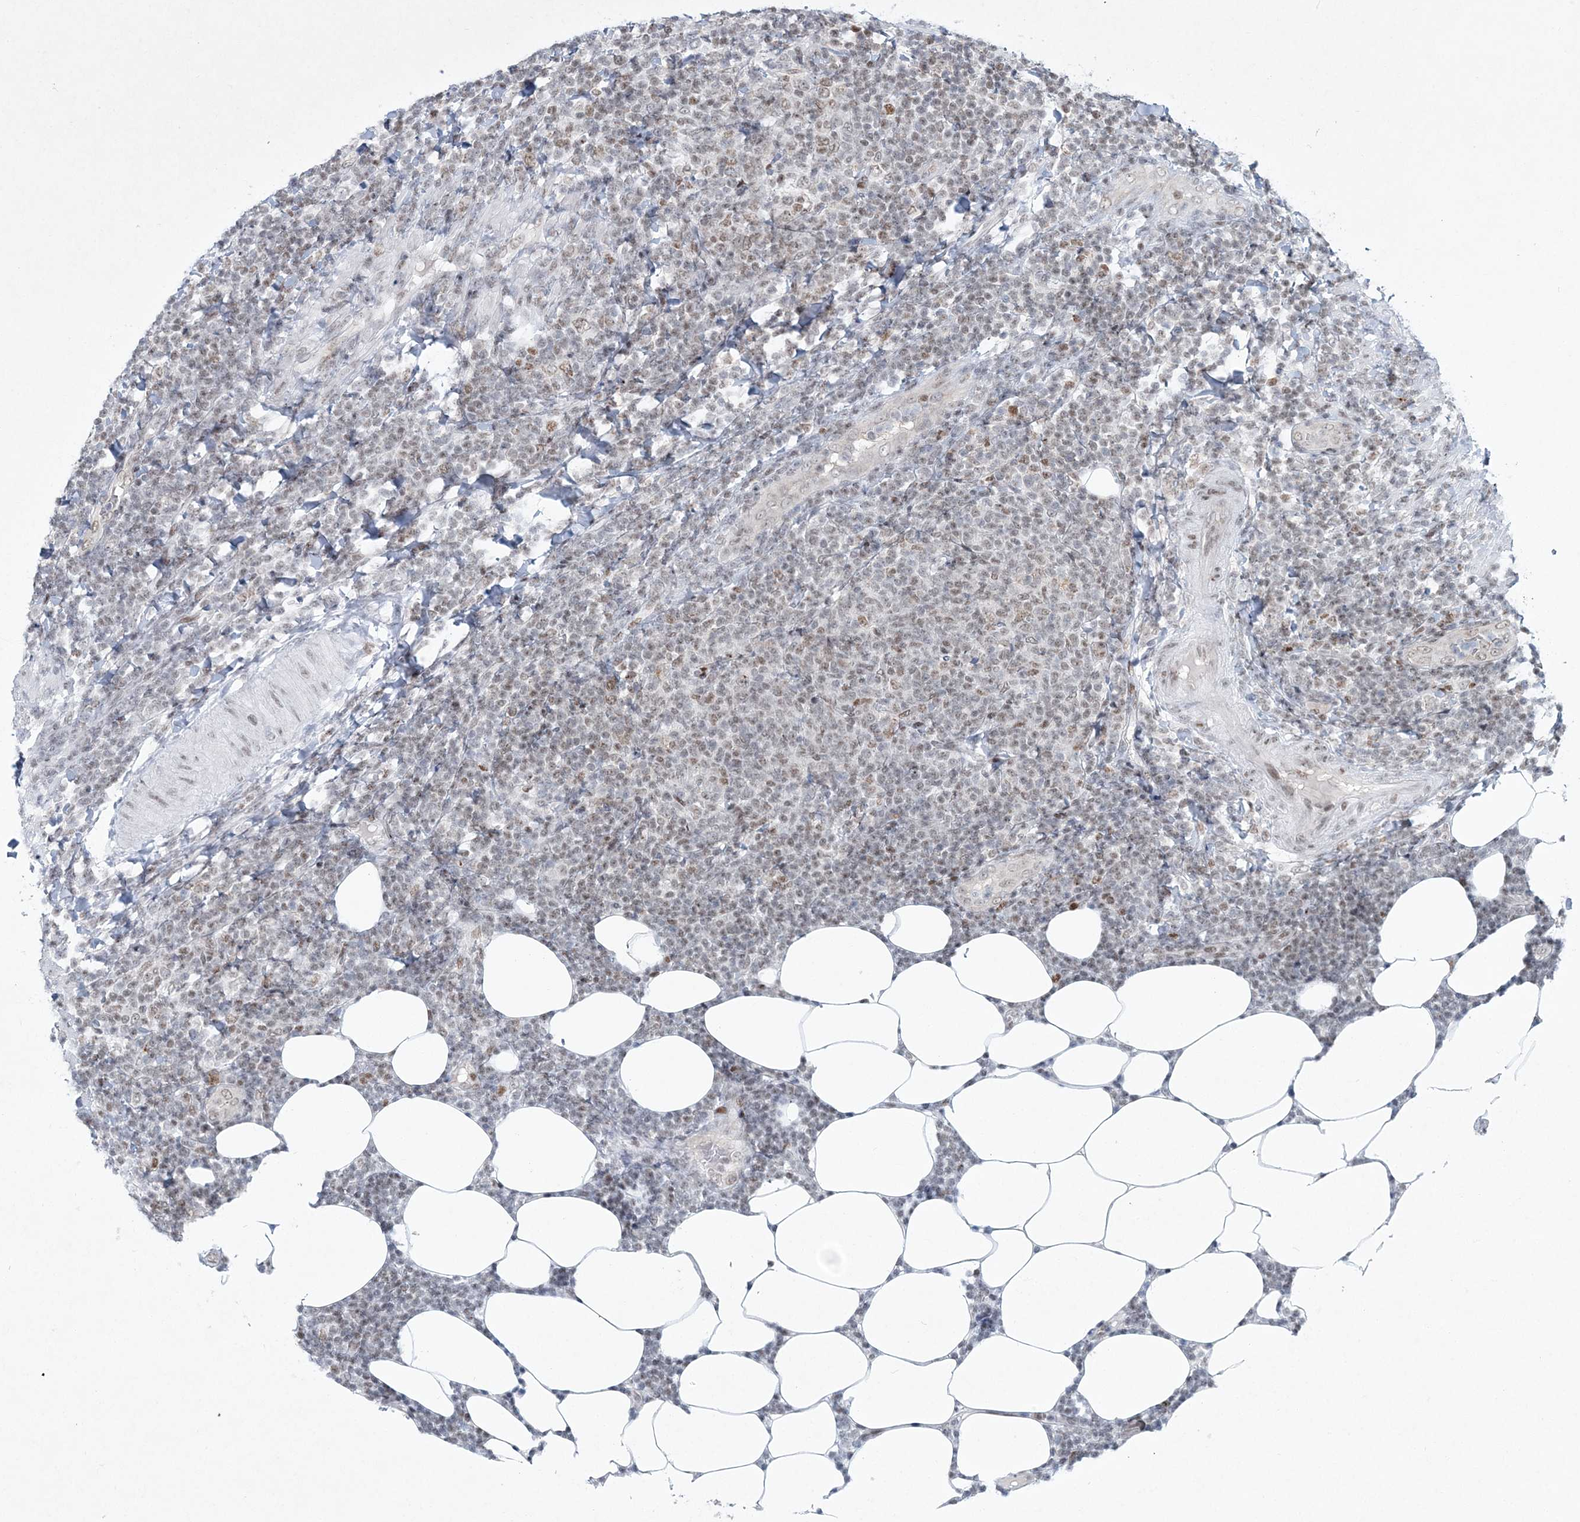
{"staining": {"intensity": "weak", "quantity": "25%-75%", "location": "nuclear"}, "tissue": "lymphoma", "cell_type": "Tumor cells", "image_type": "cancer", "snomed": [{"axis": "morphology", "description": "Malignant lymphoma, non-Hodgkin's type, Low grade"}, {"axis": "topography", "description": "Lymph node"}], "caption": "Low-grade malignant lymphoma, non-Hodgkin's type stained for a protein reveals weak nuclear positivity in tumor cells. (Stains: DAB in brown, nuclei in blue, Microscopy: brightfield microscopy at high magnification).", "gene": "LRRFIP2", "patient": {"sex": "male", "age": 66}}